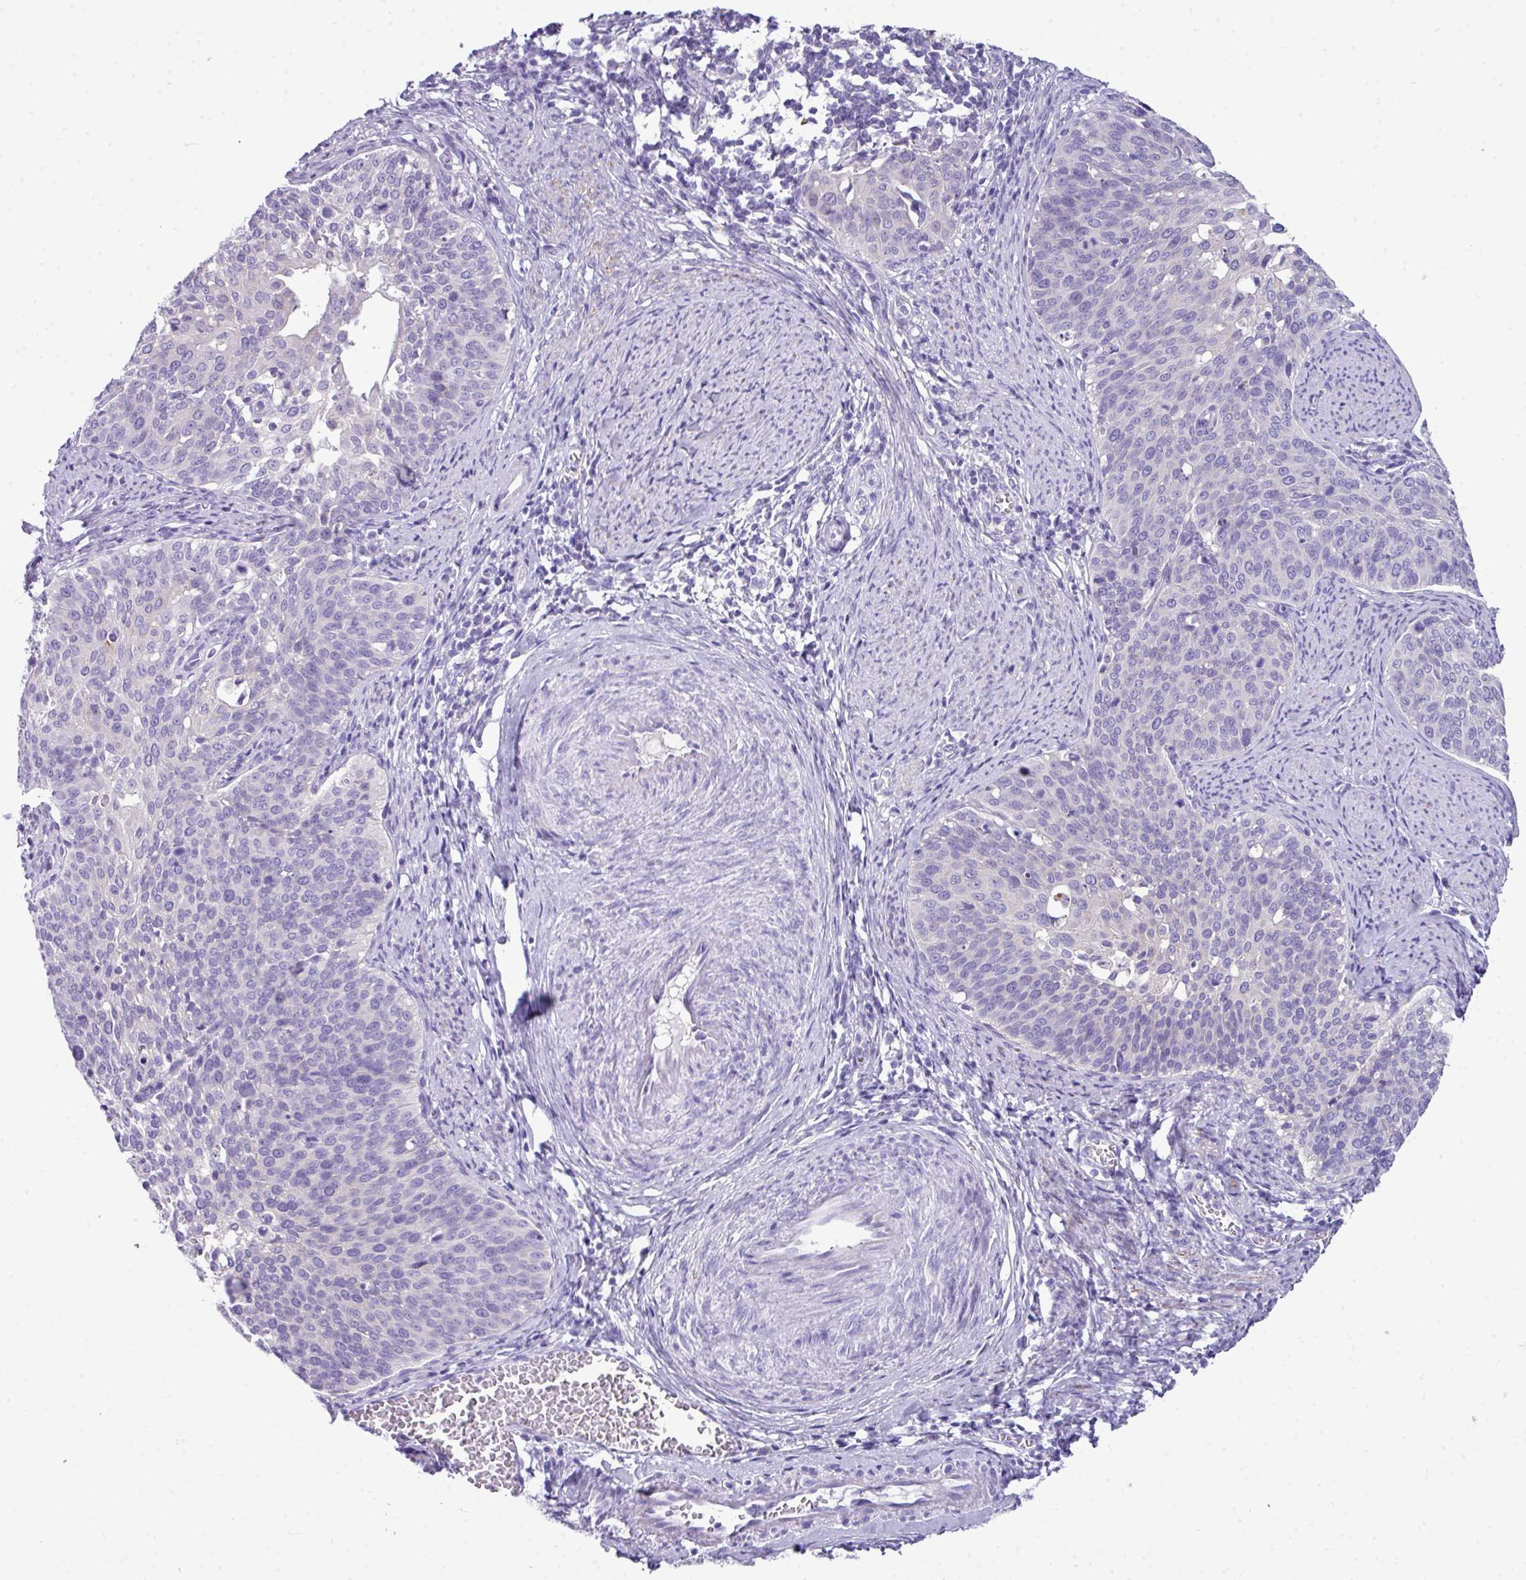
{"staining": {"intensity": "negative", "quantity": "none", "location": "none"}, "tissue": "cervical cancer", "cell_type": "Tumor cells", "image_type": "cancer", "snomed": [{"axis": "morphology", "description": "Squamous cell carcinoma, NOS"}, {"axis": "topography", "description": "Cervix"}], "caption": "Tumor cells are negative for protein expression in human cervical cancer (squamous cell carcinoma).", "gene": "ABCC5", "patient": {"sex": "female", "age": 44}}